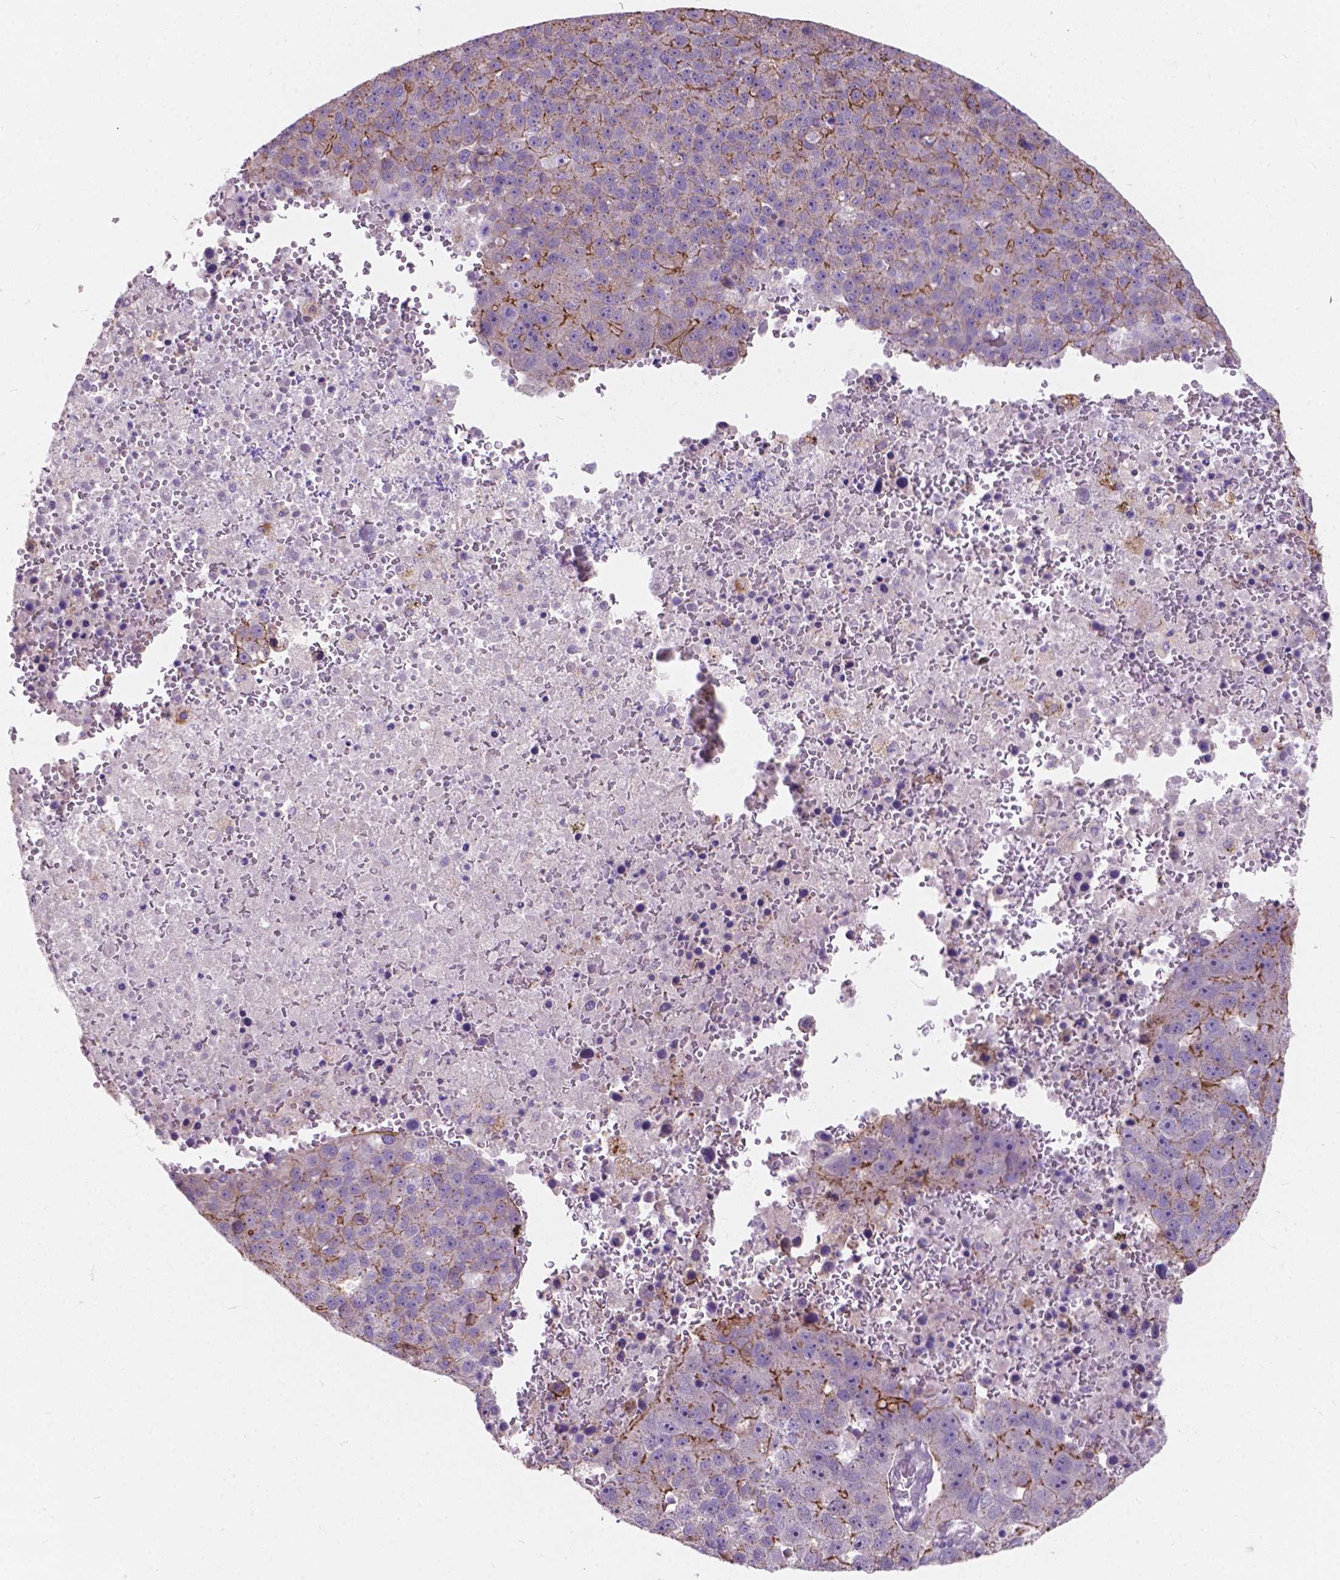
{"staining": {"intensity": "weak", "quantity": "<25%", "location": "cytoplasmic/membranous"}, "tissue": "pancreatic cancer", "cell_type": "Tumor cells", "image_type": "cancer", "snomed": [{"axis": "morphology", "description": "Adenocarcinoma, NOS"}, {"axis": "topography", "description": "Pancreas"}], "caption": "Pancreatic adenocarcinoma was stained to show a protein in brown. There is no significant positivity in tumor cells.", "gene": "MYH14", "patient": {"sex": "female", "age": 61}}